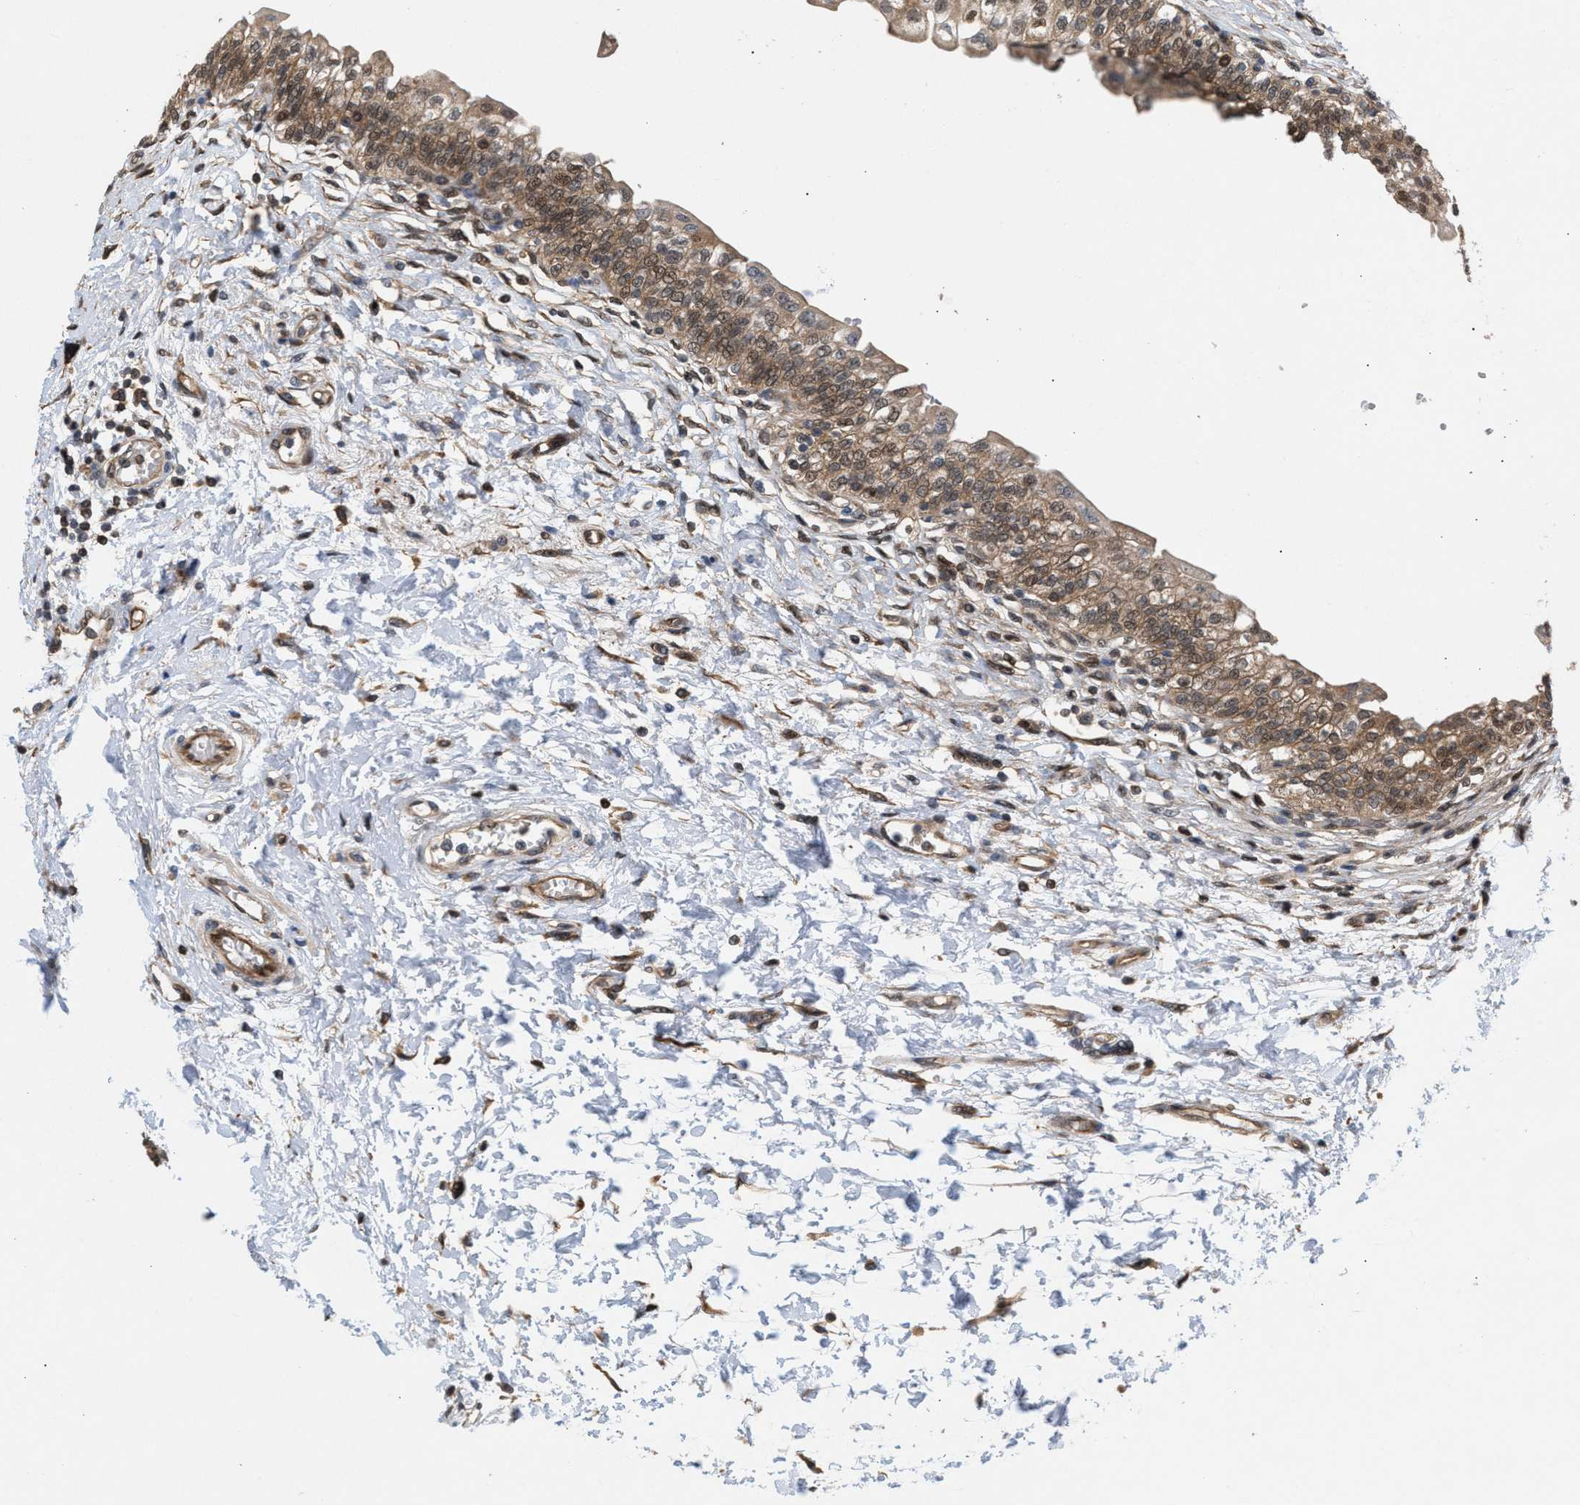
{"staining": {"intensity": "moderate", "quantity": ">75%", "location": "cytoplasmic/membranous,nuclear"}, "tissue": "urinary bladder", "cell_type": "Urothelial cells", "image_type": "normal", "snomed": [{"axis": "morphology", "description": "Normal tissue, NOS"}, {"axis": "topography", "description": "Urinary bladder"}], "caption": "Urothelial cells demonstrate medium levels of moderate cytoplasmic/membranous,nuclear positivity in approximately >75% of cells in normal urinary bladder.", "gene": "GLOD4", "patient": {"sex": "male", "age": 55}}